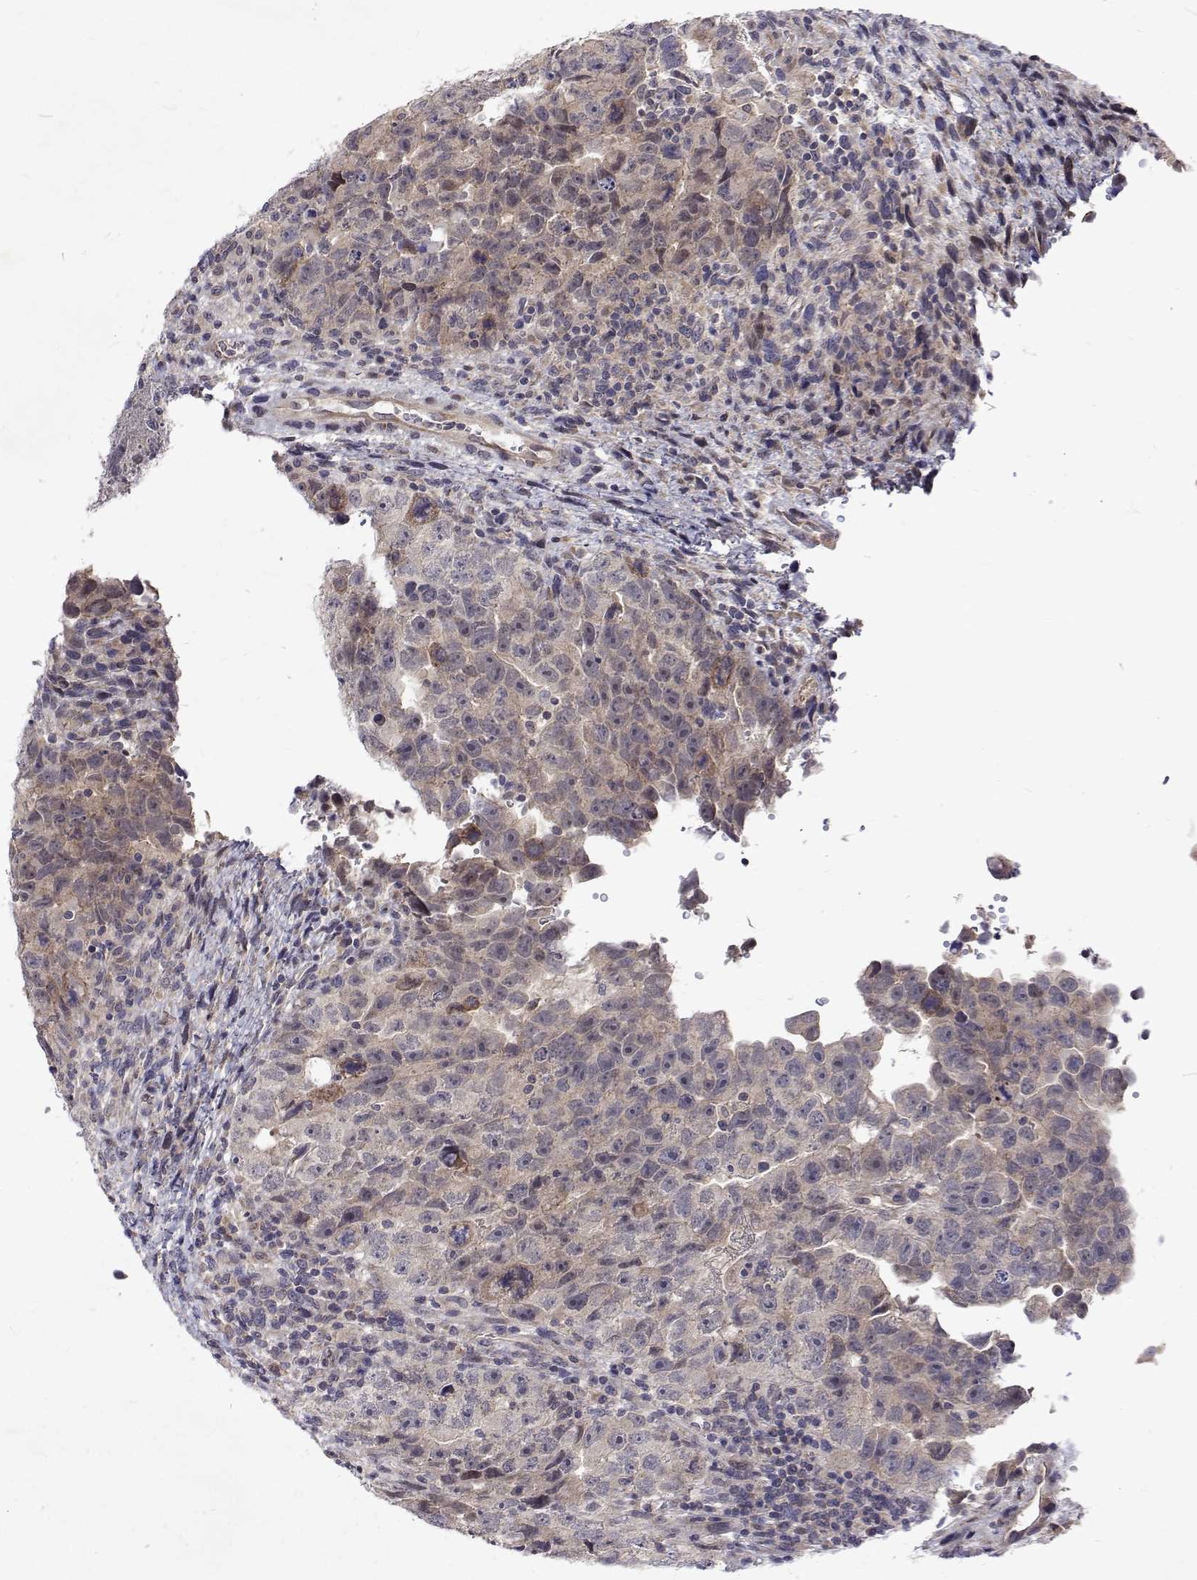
{"staining": {"intensity": "weak", "quantity": "<25%", "location": "cytoplasmic/membranous"}, "tissue": "testis cancer", "cell_type": "Tumor cells", "image_type": "cancer", "snomed": [{"axis": "morphology", "description": "Carcinoma, Embryonal, NOS"}, {"axis": "topography", "description": "Testis"}], "caption": "The micrograph reveals no staining of tumor cells in testis cancer (embryonal carcinoma).", "gene": "ALKBH8", "patient": {"sex": "male", "age": 24}}